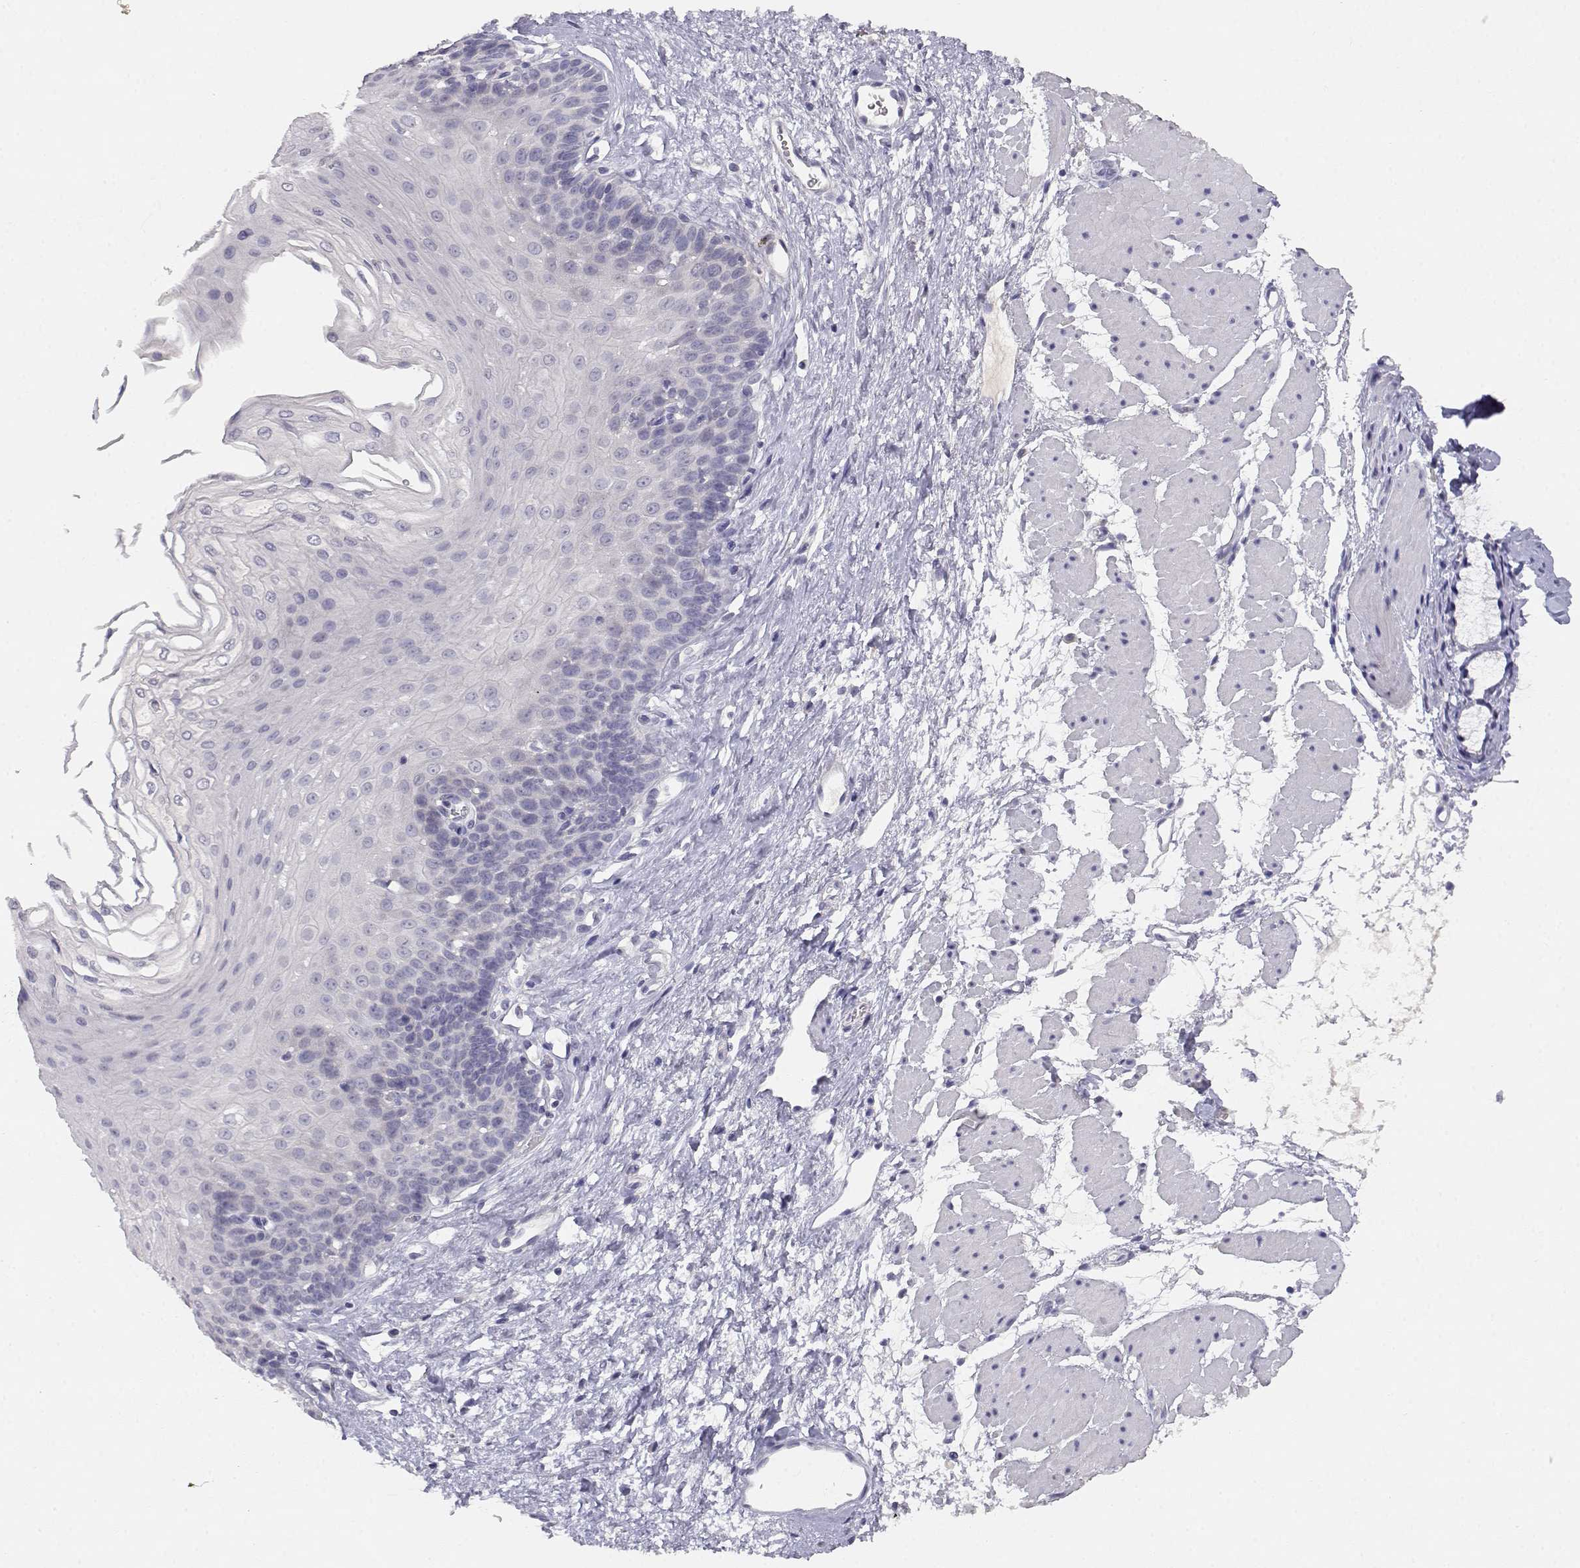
{"staining": {"intensity": "negative", "quantity": "none", "location": "none"}, "tissue": "esophagus", "cell_type": "Squamous epithelial cells", "image_type": "normal", "snomed": [{"axis": "morphology", "description": "Normal tissue, NOS"}, {"axis": "topography", "description": "Esophagus"}], "caption": "This image is of benign esophagus stained with IHC to label a protein in brown with the nuclei are counter-stained blue. There is no staining in squamous epithelial cells. (DAB immunohistochemistry, high magnification).", "gene": "ADA", "patient": {"sex": "female", "age": 62}}